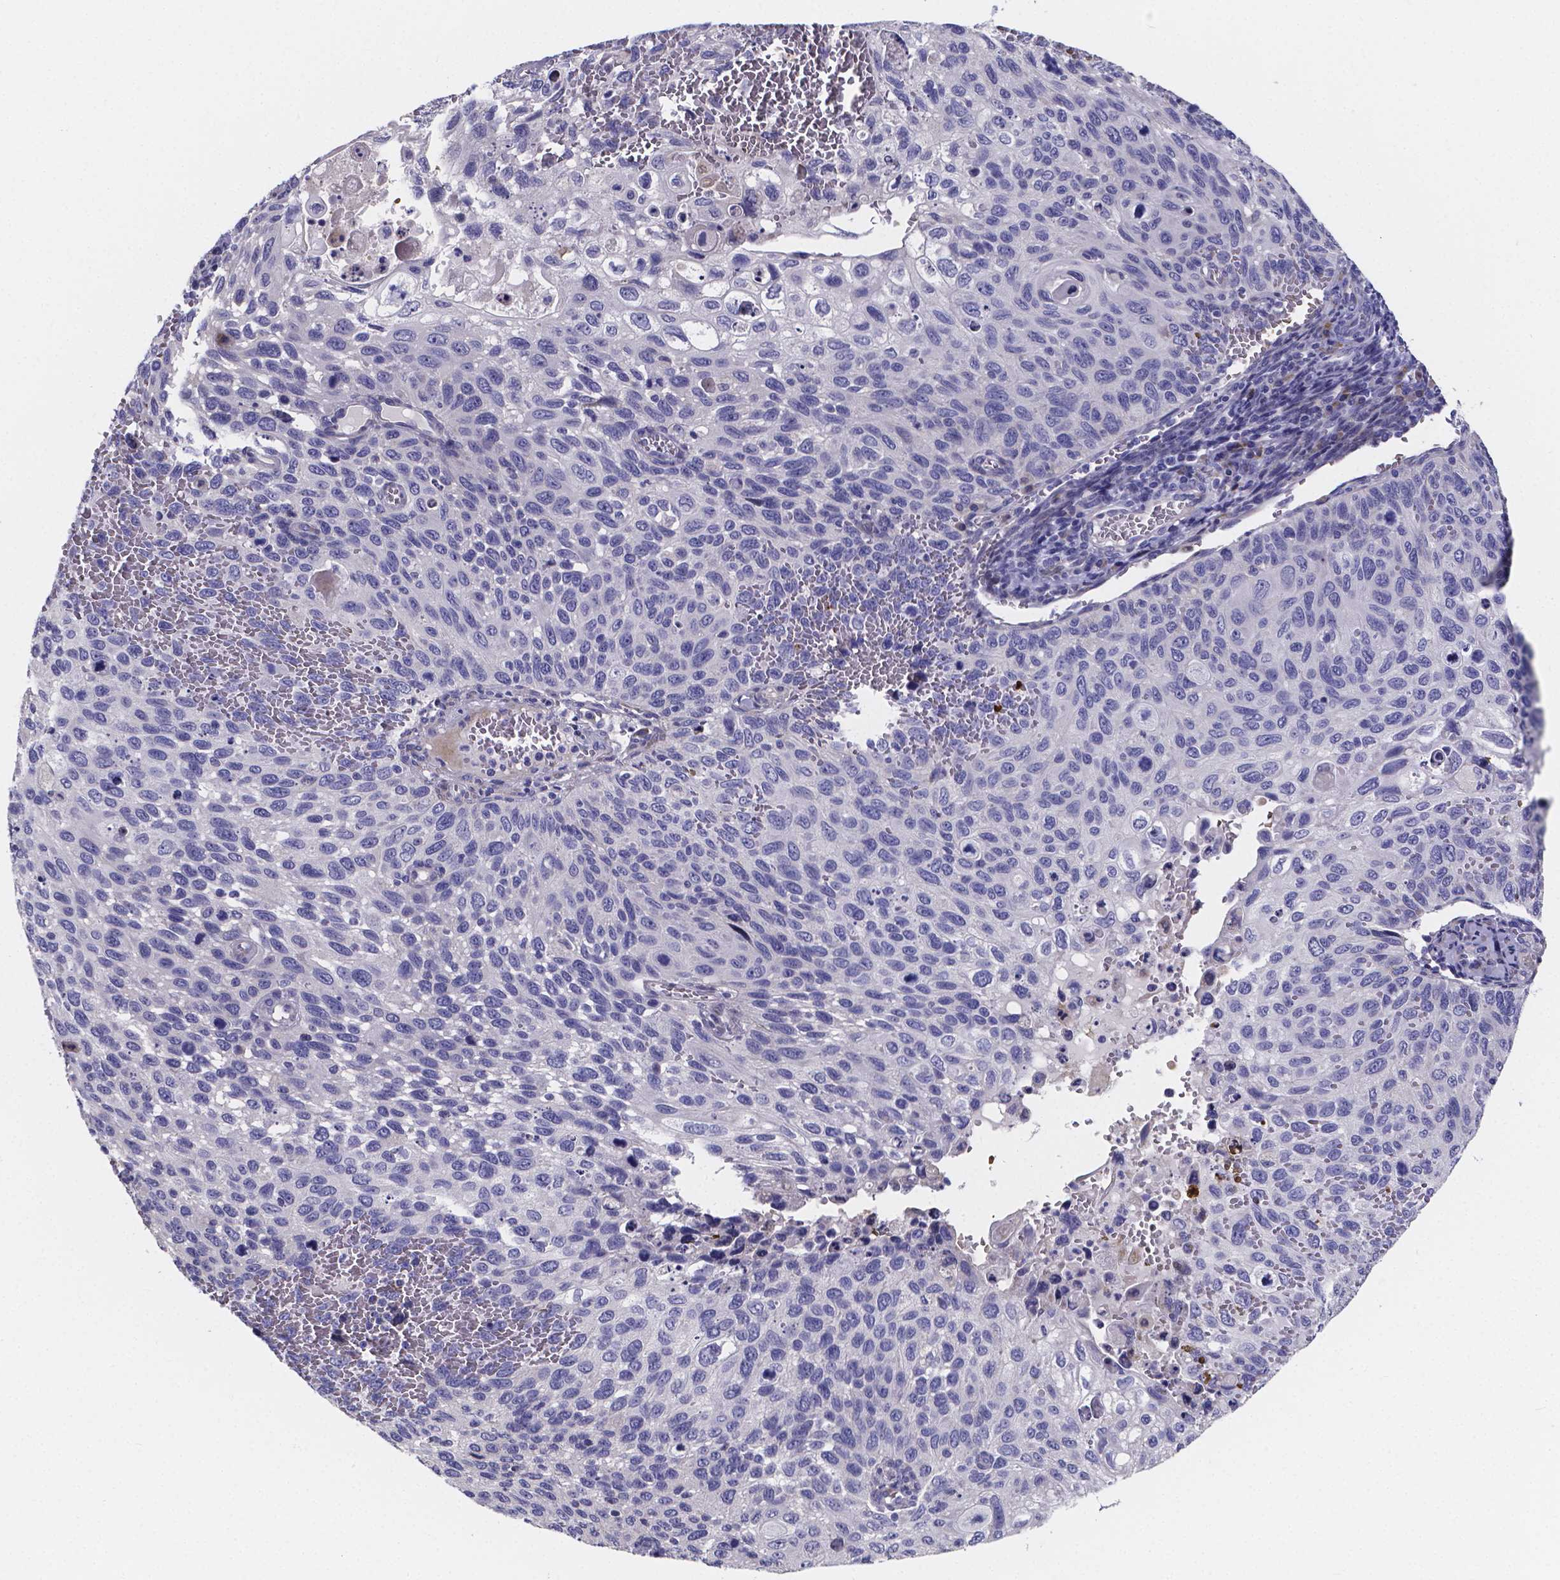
{"staining": {"intensity": "negative", "quantity": "none", "location": "none"}, "tissue": "cervical cancer", "cell_type": "Tumor cells", "image_type": "cancer", "snomed": [{"axis": "morphology", "description": "Squamous cell carcinoma, NOS"}, {"axis": "topography", "description": "Cervix"}], "caption": "High power microscopy photomicrograph of an immunohistochemistry histopathology image of cervical cancer, revealing no significant expression in tumor cells.", "gene": "GABRA3", "patient": {"sex": "female", "age": 70}}